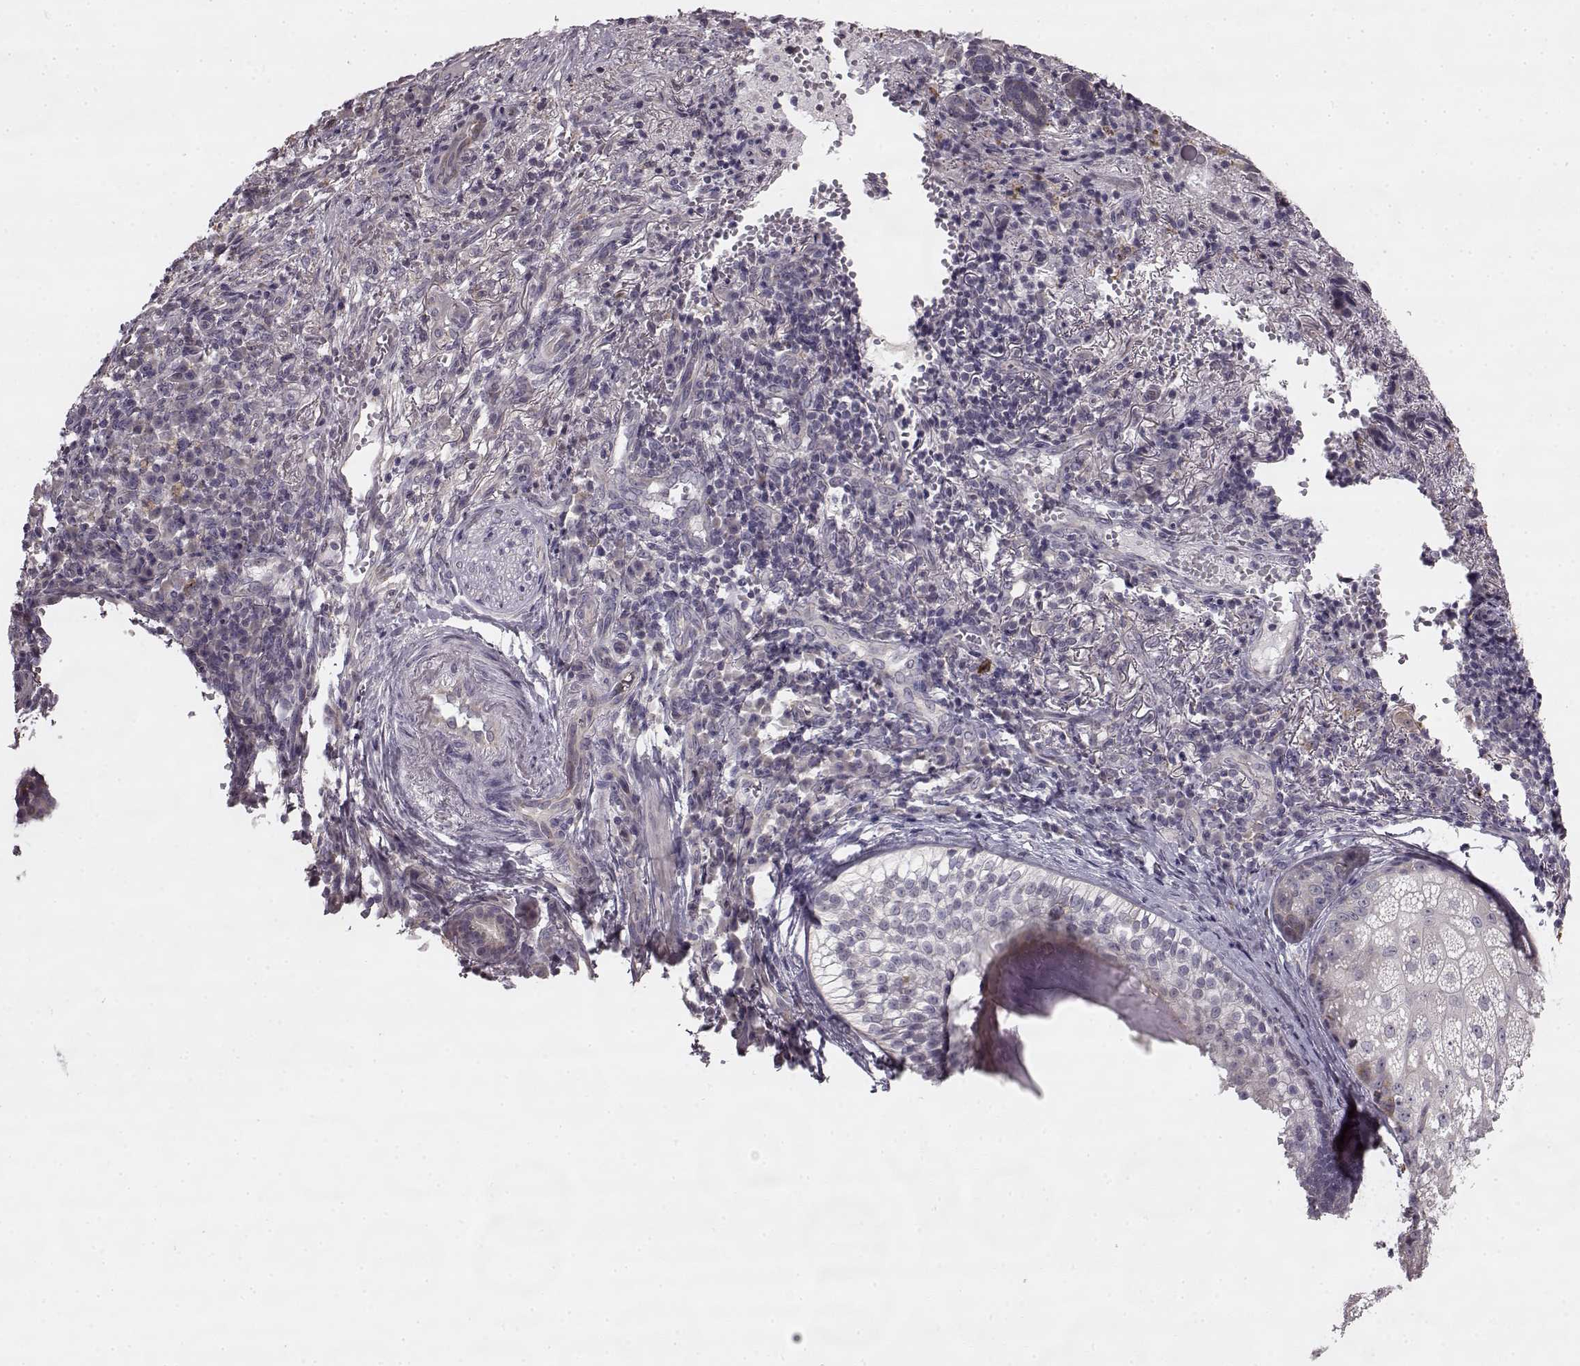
{"staining": {"intensity": "weak", "quantity": "<25%", "location": "cytoplasmic/membranous"}, "tissue": "skin cancer", "cell_type": "Tumor cells", "image_type": "cancer", "snomed": [{"axis": "morphology", "description": "Basal cell carcinoma"}, {"axis": "topography", "description": "Skin"}], "caption": "An IHC image of skin basal cell carcinoma is shown. There is no staining in tumor cells of skin basal cell carcinoma.", "gene": "HMMR", "patient": {"sex": "female", "age": 69}}